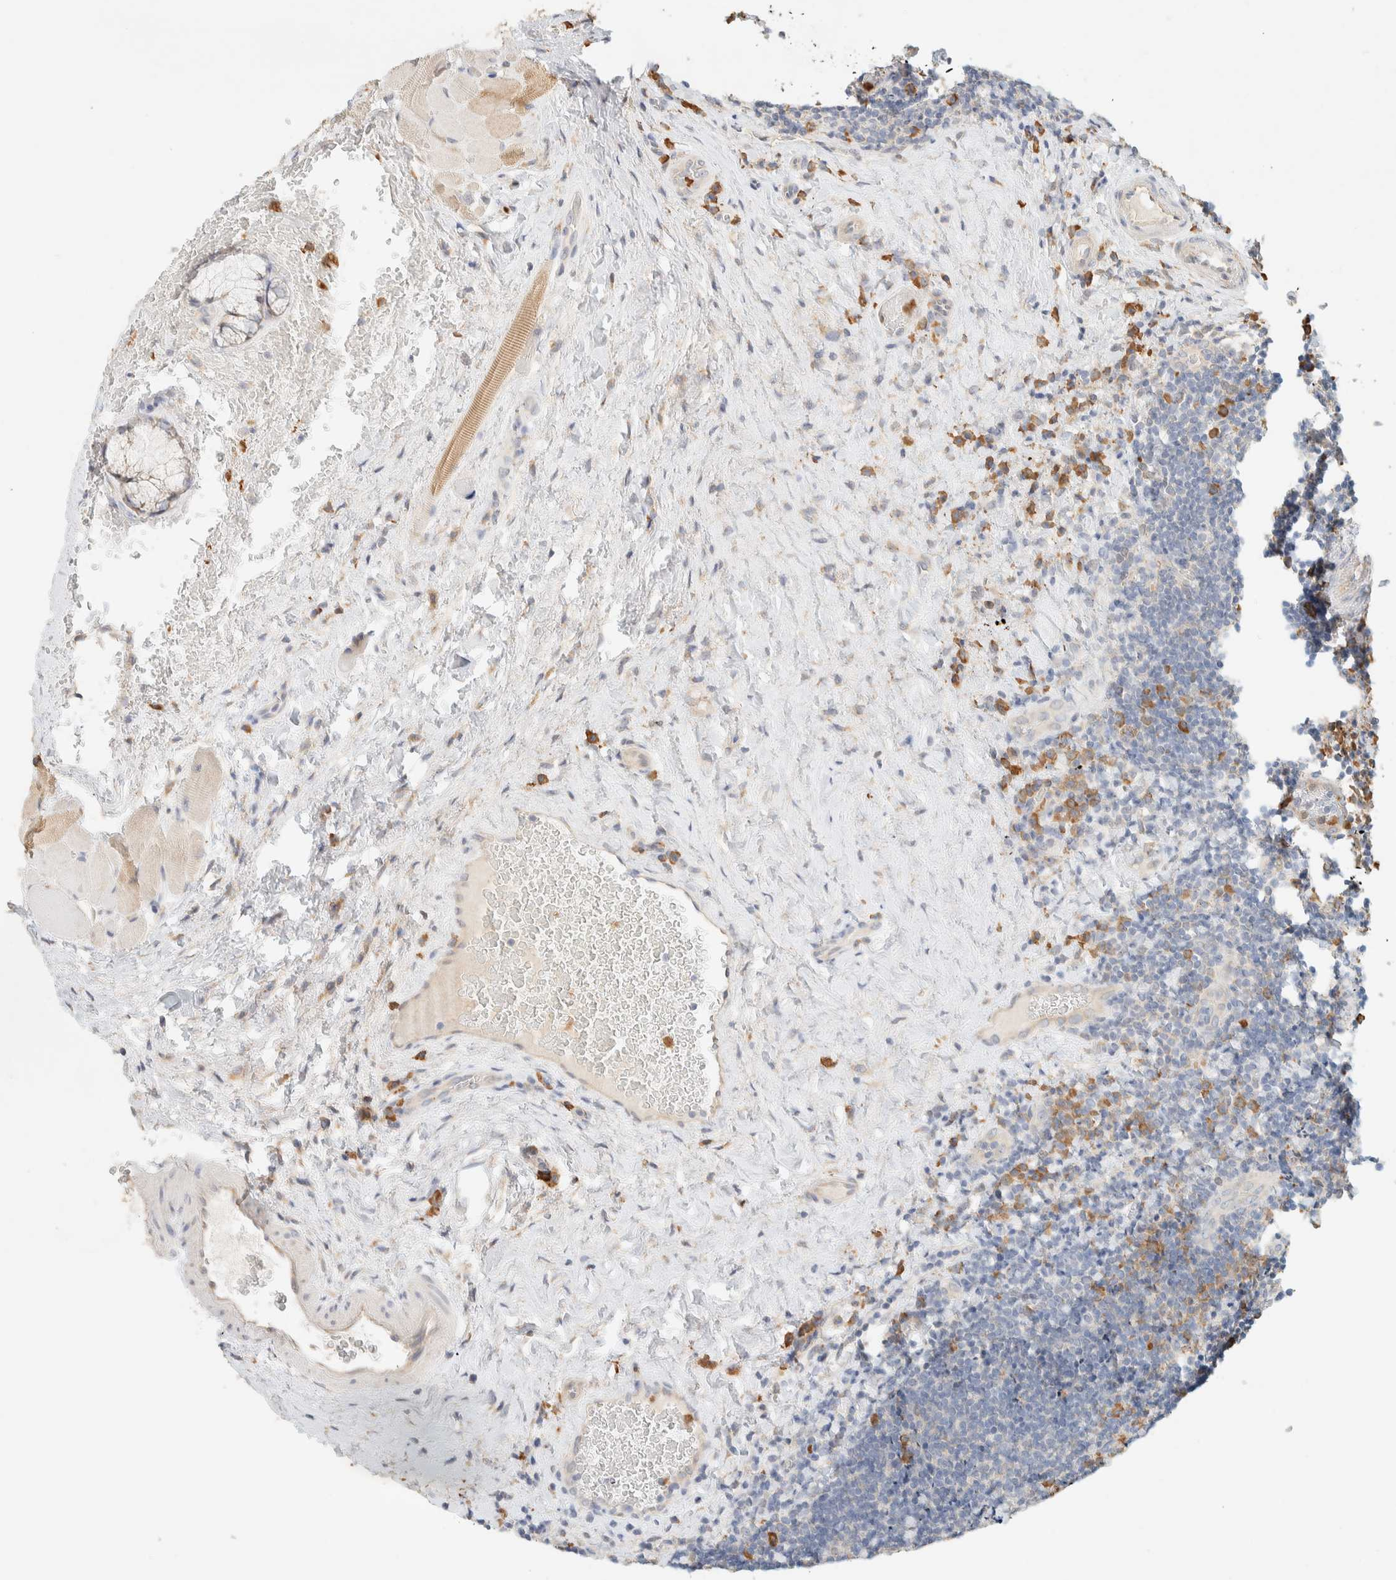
{"staining": {"intensity": "negative", "quantity": "none", "location": "none"}, "tissue": "lymphoma", "cell_type": "Tumor cells", "image_type": "cancer", "snomed": [{"axis": "morphology", "description": "Malignant lymphoma, non-Hodgkin's type, High grade"}, {"axis": "topography", "description": "Tonsil"}], "caption": "Immunohistochemical staining of malignant lymphoma, non-Hodgkin's type (high-grade) demonstrates no significant staining in tumor cells.", "gene": "TTC3", "patient": {"sex": "female", "age": 36}}